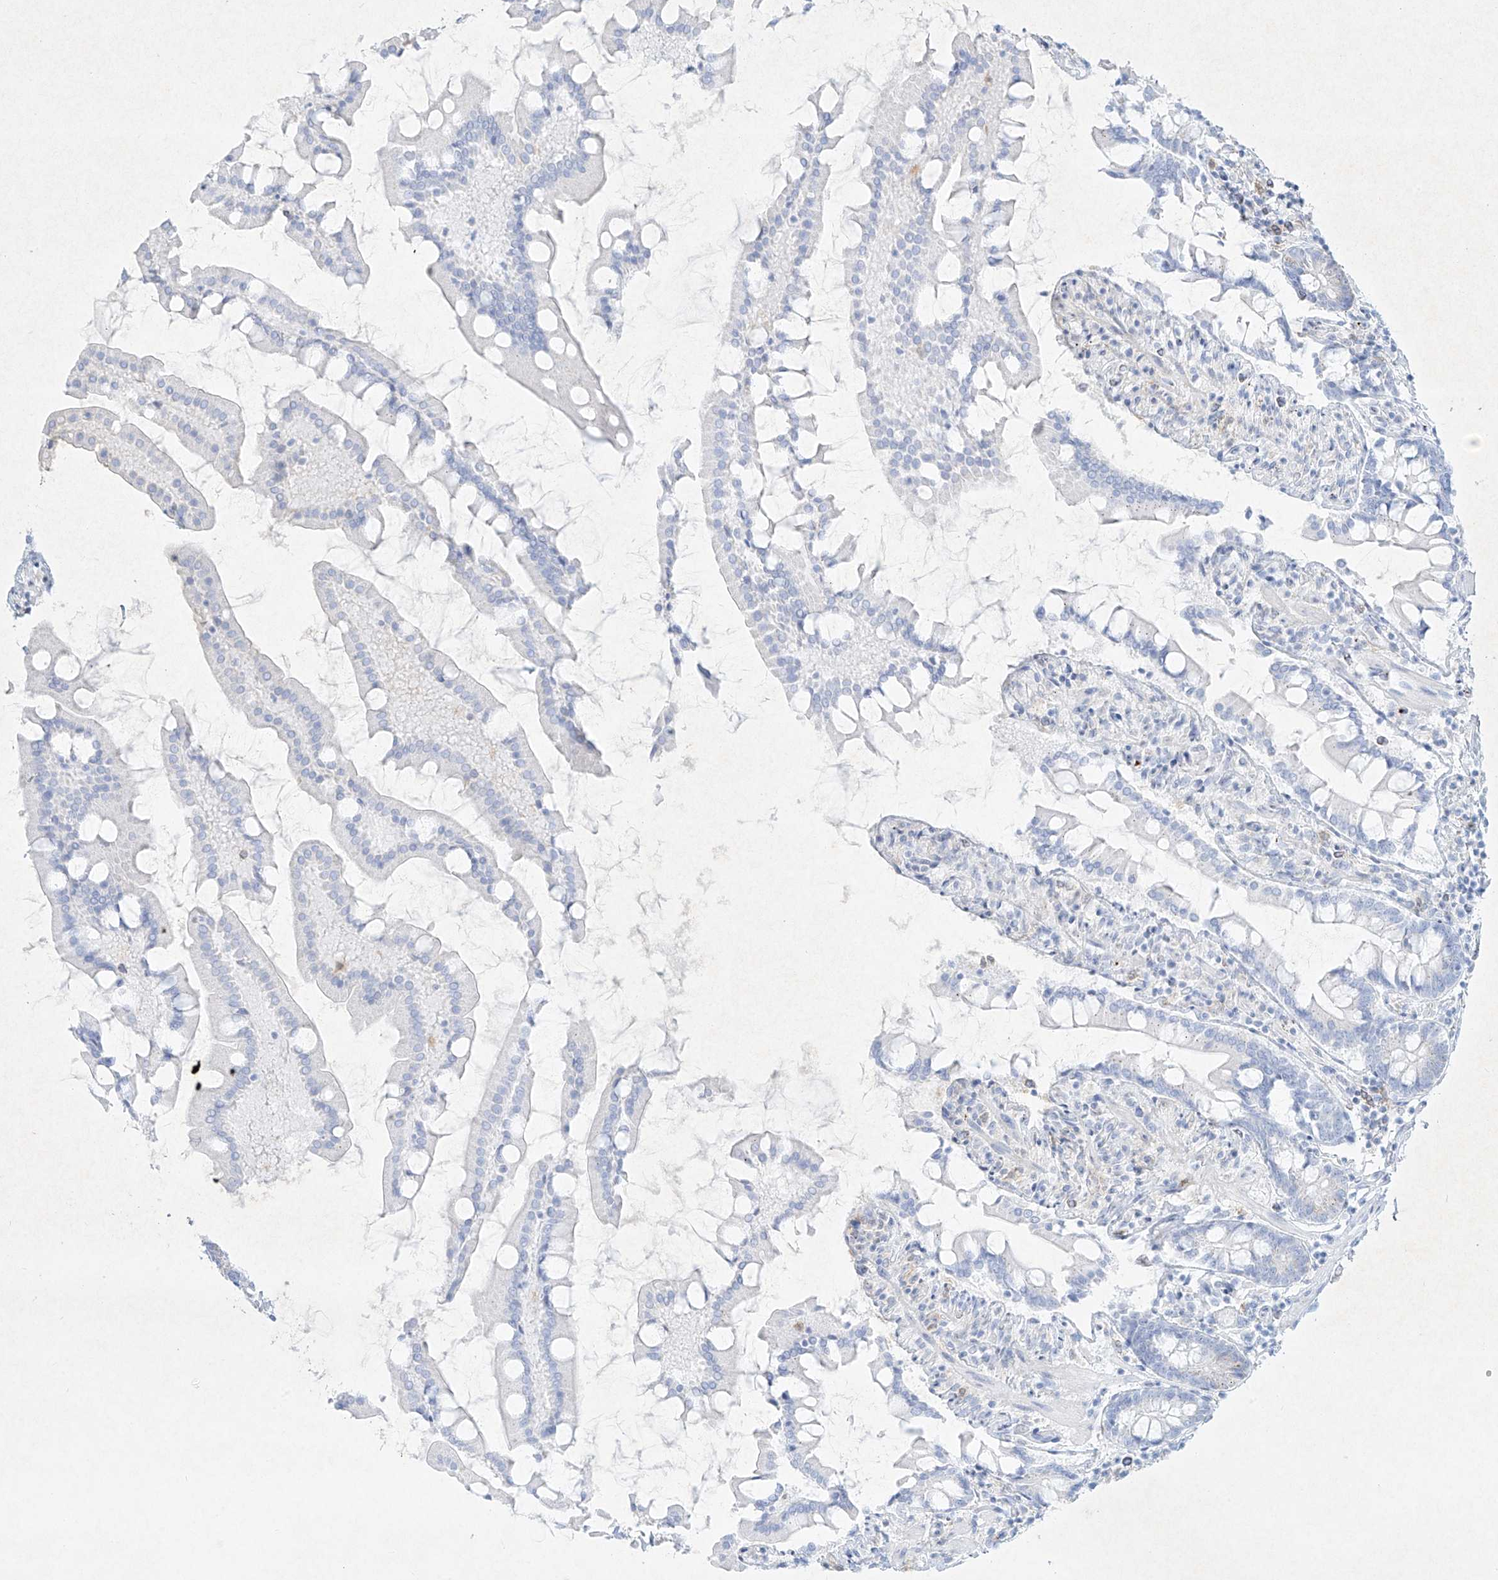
{"staining": {"intensity": "negative", "quantity": "none", "location": "none"}, "tissue": "small intestine", "cell_type": "Glandular cells", "image_type": "normal", "snomed": [{"axis": "morphology", "description": "Normal tissue, NOS"}, {"axis": "topography", "description": "Small intestine"}], "caption": "Immunohistochemistry (IHC) micrograph of unremarkable small intestine stained for a protein (brown), which reveals no staining in glandular cells.", "gene": "PLEK", "patient": {"sex": "male", "age": 41}}